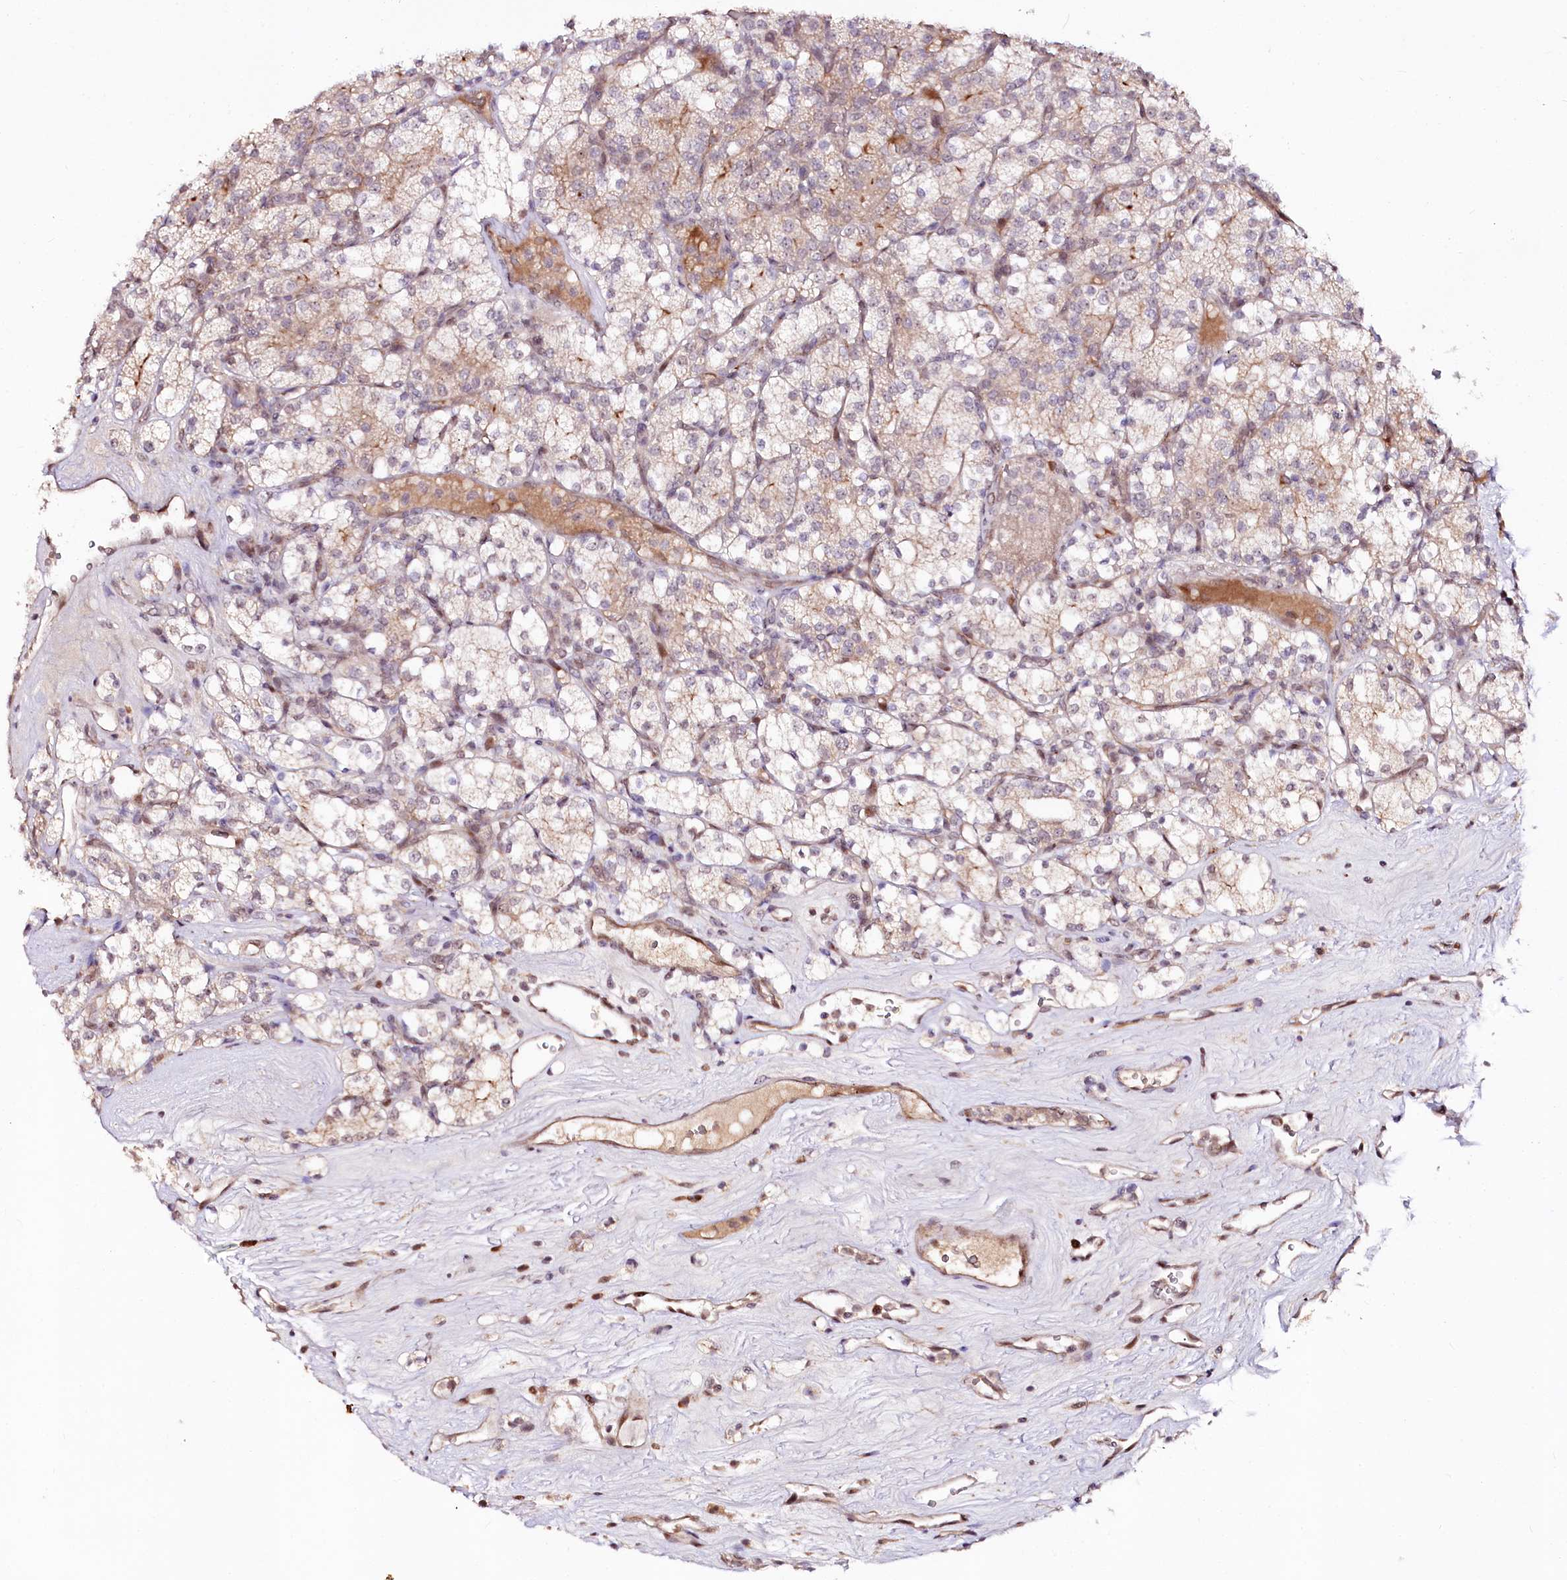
{"staining": {"intensity": "weak", "quantity": "25%-75%", "location": "cytoplasmic/membranous"}, "tissue": "renal cancer", "cell_type": "Tumor cells", "image_type": "cancer", "snomed": [{"axis": "morphology", "description": "Adenocarcinoma, NOS"}, {"axis": "topography", "description": "Kidney"}], "caption": "Human renal adenocarcinoma stained with a protein marker shows weak staining in tumor cells.", "gene": "DMP1", "patient": {"sex": "male", "age": 77}}